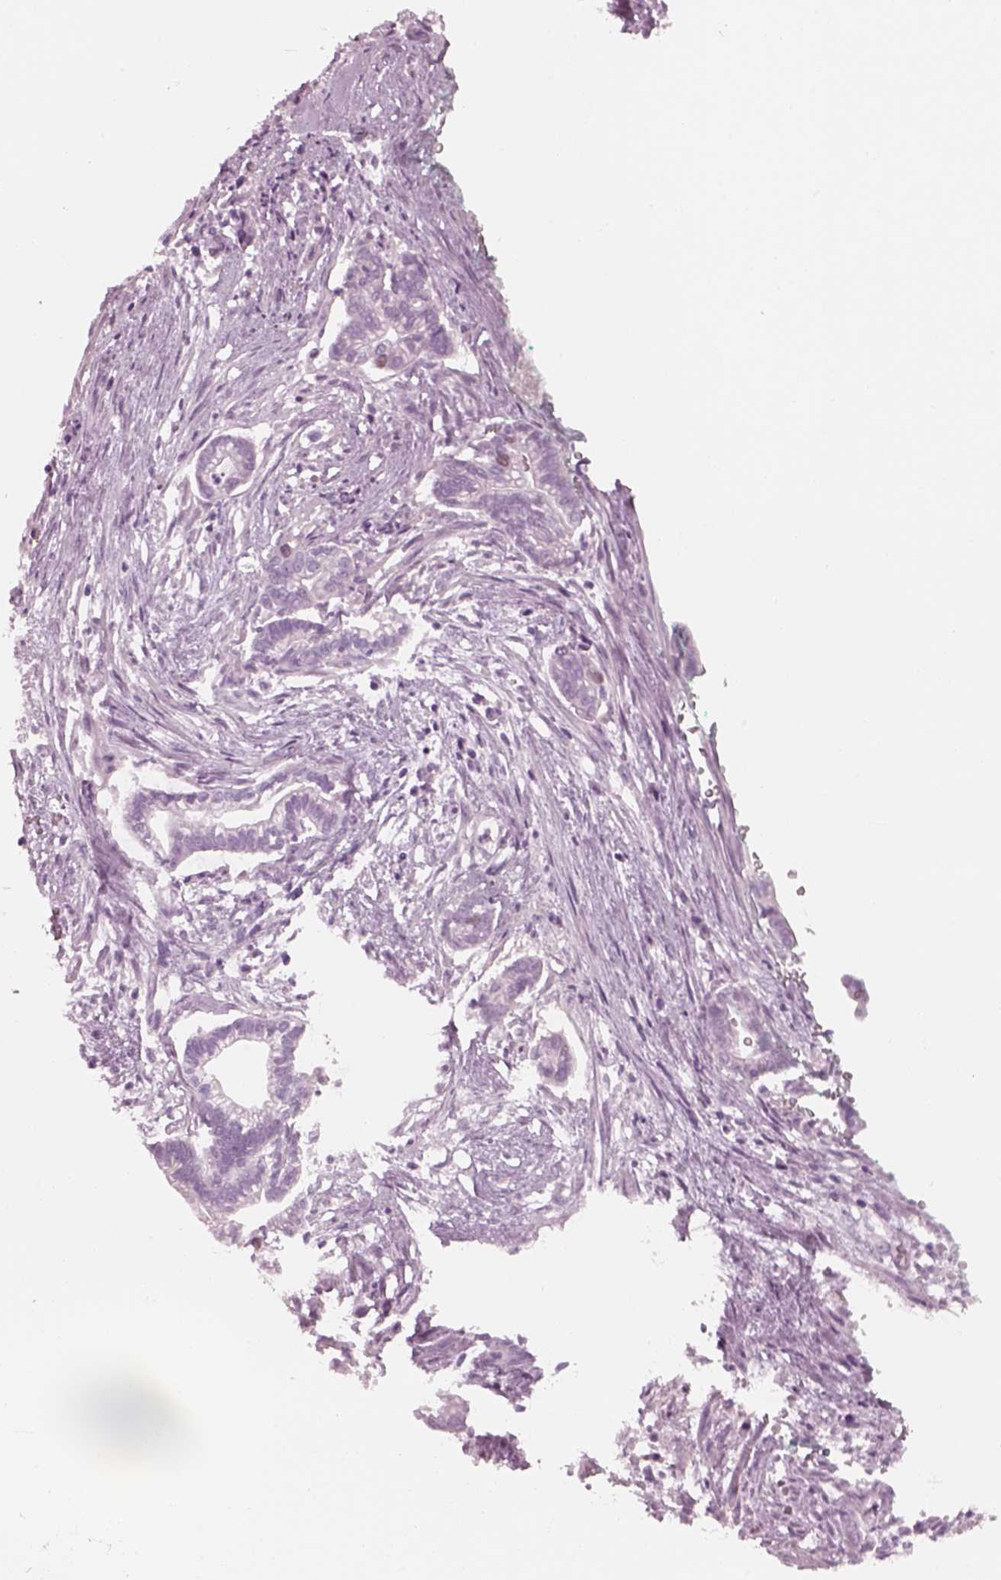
{"staining": {"intensity": "negative", "quantity": "none", "location": "none"}, "tissue": "cervical cancer", "cell_type": "Tumor cells", "image_type": "cancer", "snomed": [{"axis": "morphology", "description": "Adenocarcinoma, NOS"}, {"axis": "topography", "description": "Cervix"}], "caption": "A photomicrograph of cervical adenocarcinoma stained for a protein shows no brown staining in tumor cells. (Stains: DAB (3,3'-diaminobenzidine) immunohistochemistry with hematoxylin counter stain, Microscopy: brightfield microscopy at high magnification).", "gene": "KRTAP24-1", "patient": {"sex": "female", "age": 62}}